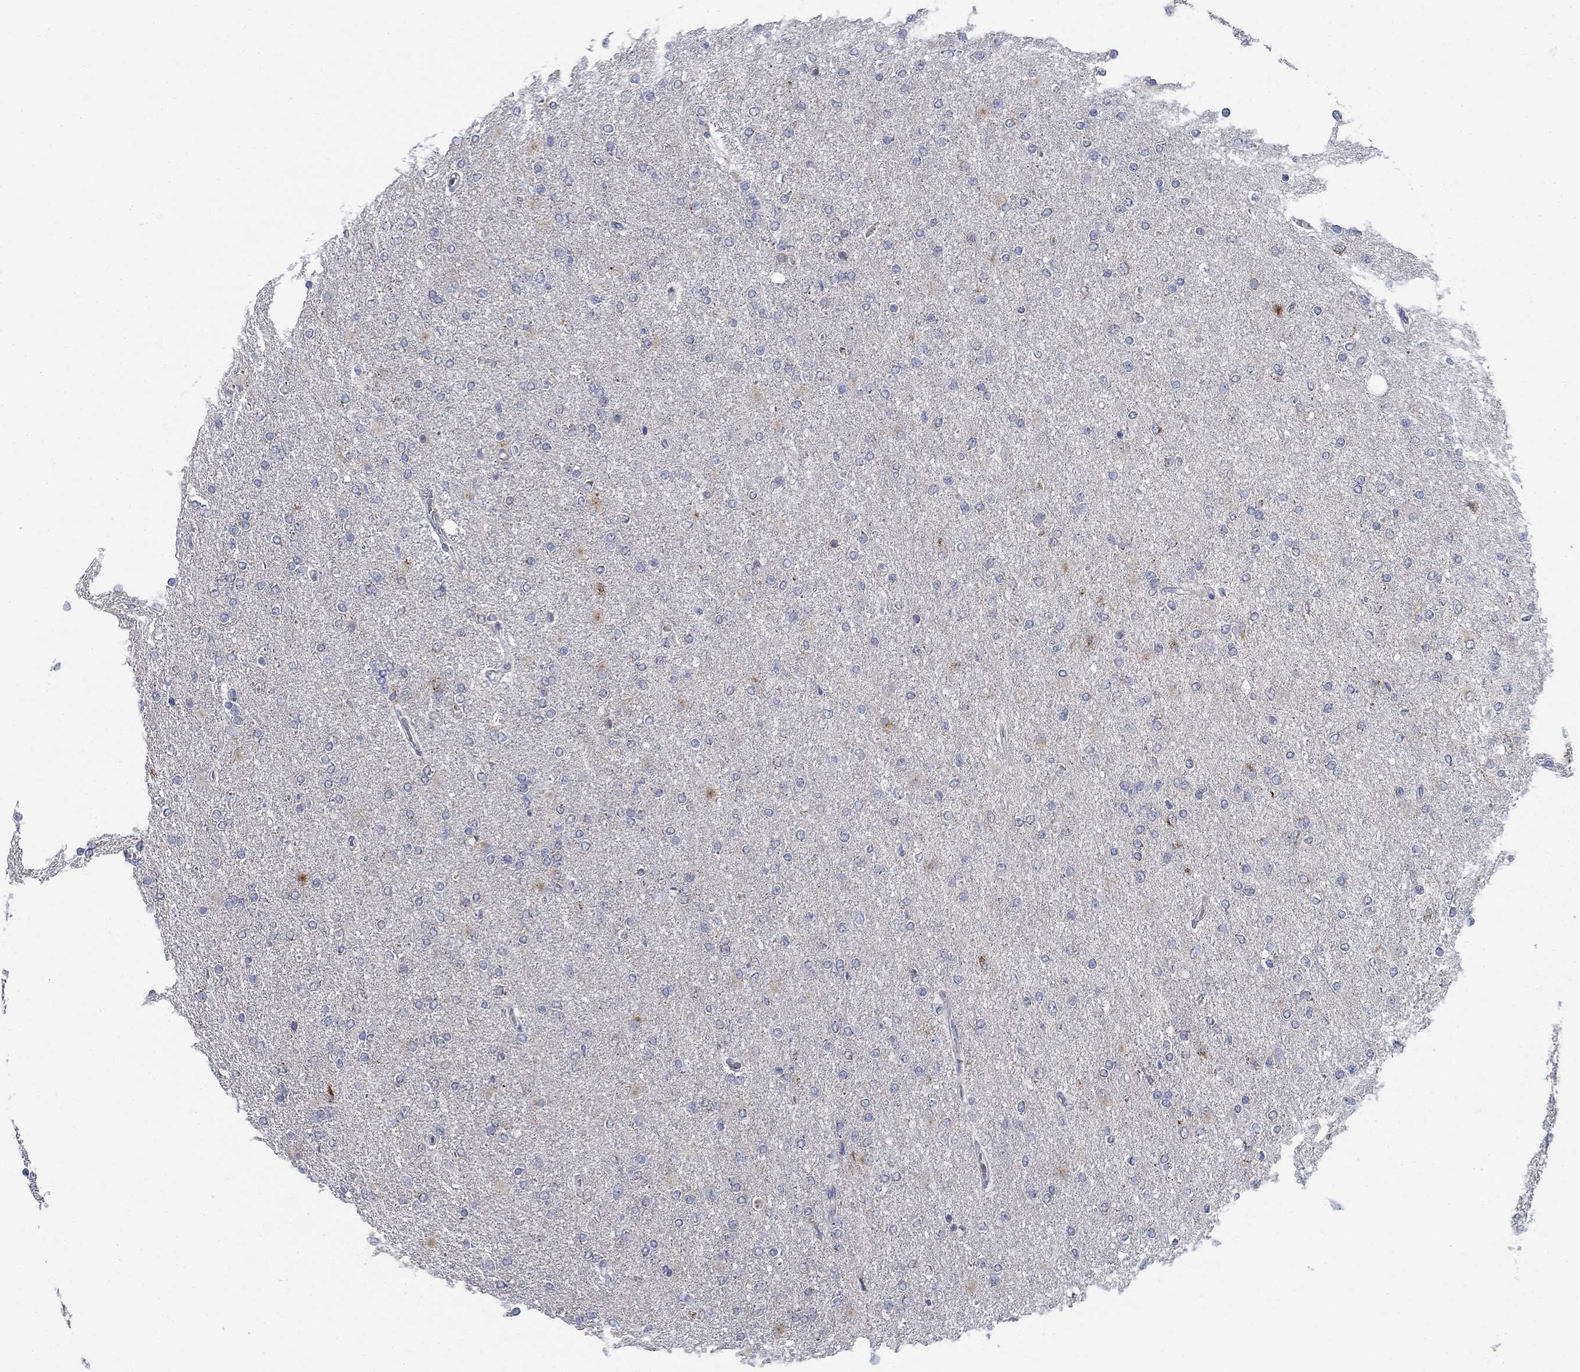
{"staining": {"intensity": "negative", "quantity": "none", "location": "none"}, "tissue": "glioma", "cell_type": "Tumor cells", "image_type": "cancer", "snomed": [{"axis": "morphology", "description": "Glioma, malignant, High grade"}, {"axis": "topography", "description": "Cerebral cortex"}], "caption": "An image of human glioma is negative for staining in tumor cells.", "gene": "DNER", "patient": {"sex": "male", "age": 70}}